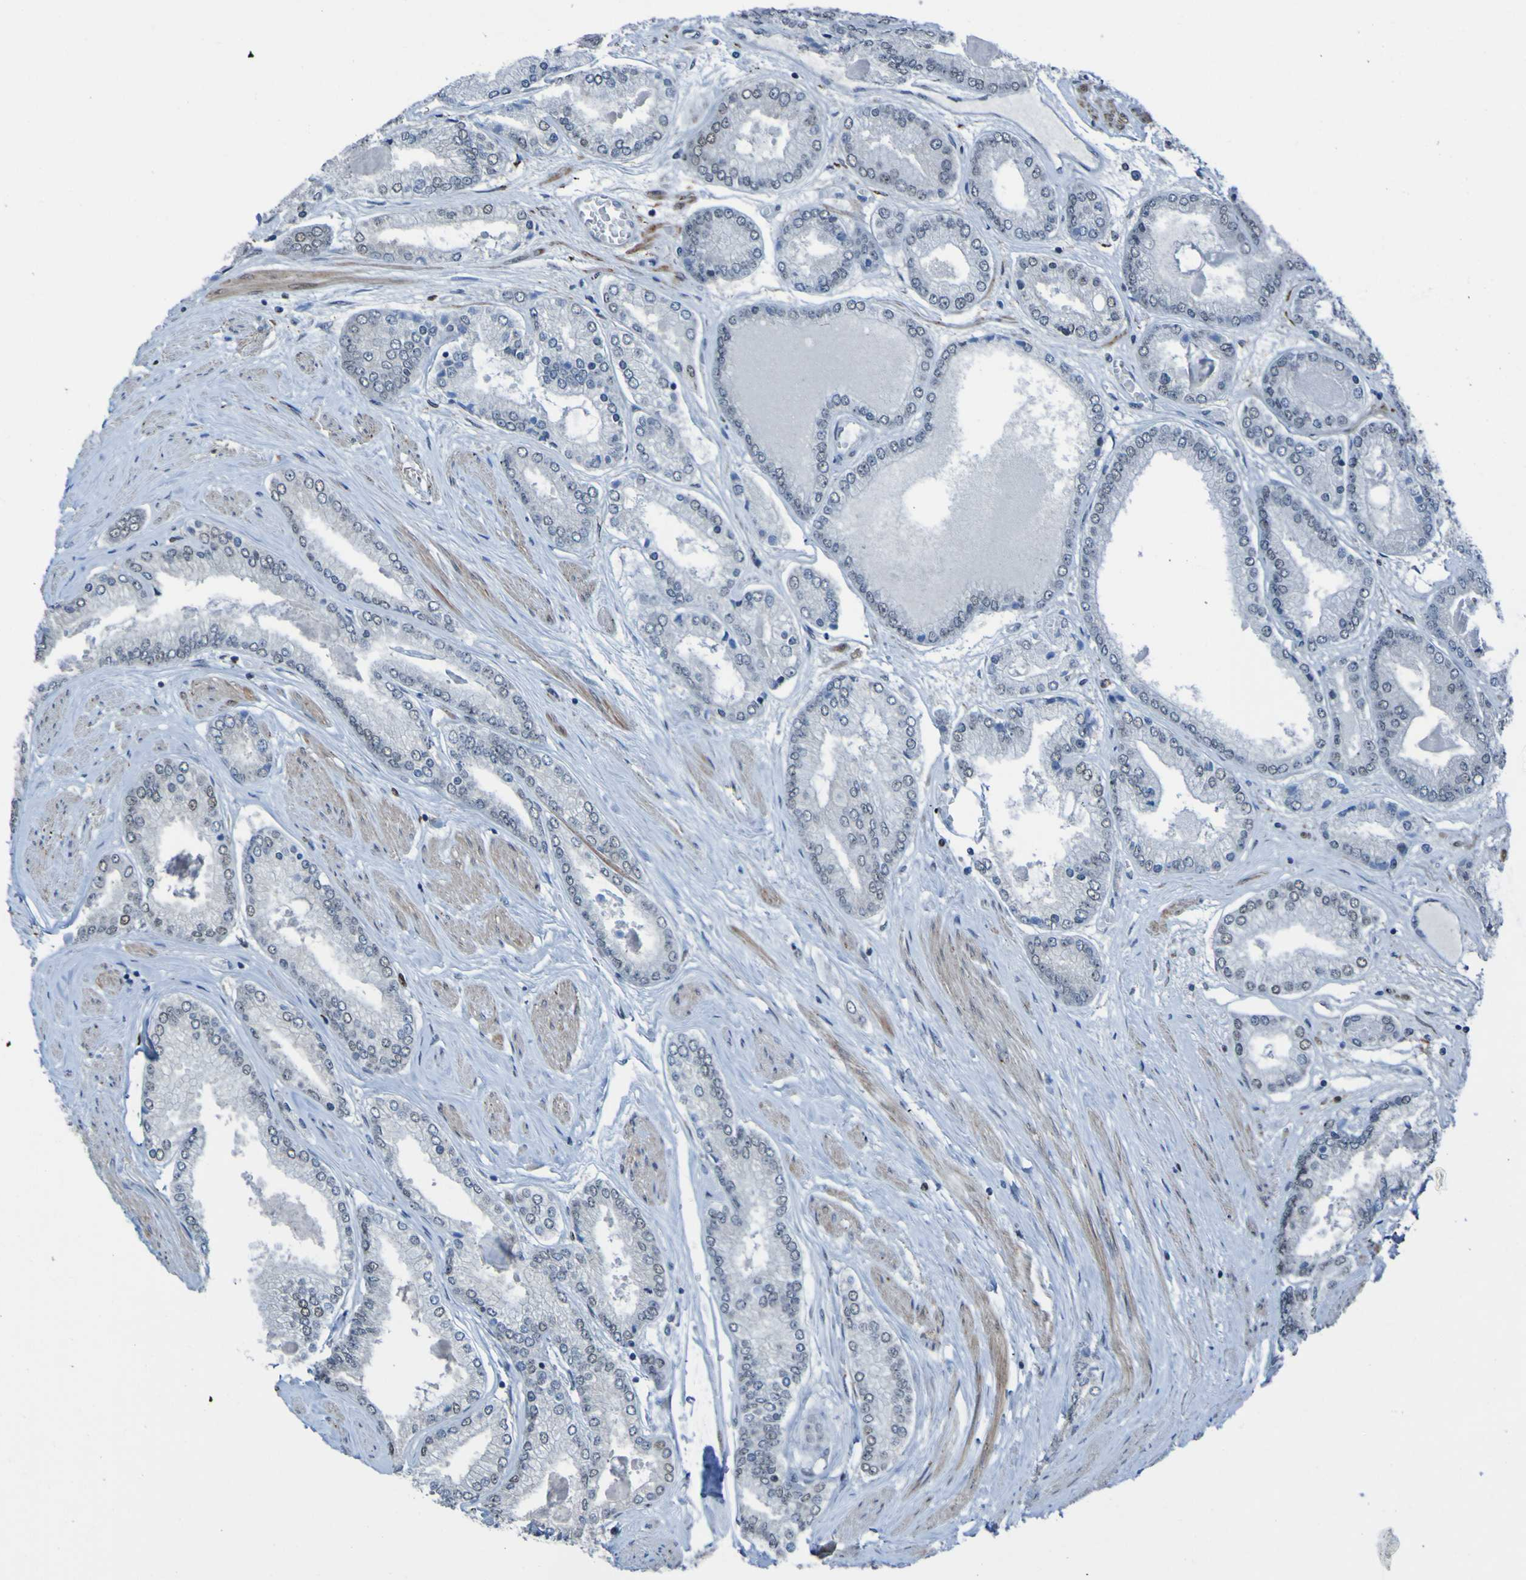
{"staining": {"intensity": "moderate", "quantity": "<25%", "location": "nuclear"}, "tissue": "prostate cancer", "cell_type": "Tumor cells", "image_type": "cancer", "snomed": [{"axis": "morphology", "description": "Adenocarcinoma, High grade"}, {"axis": "topography", "description": "Prostate"}], "caption": "Immunohistochemistry (IHC) photomicrograph of neoplastic tissue: prostate cancer (adenocarcinoma (high-grade)) stained using immunohistochemistry (IHC) reveals low levels of moderate protein expression localized specifically in the nuclear of tumor cells, appearing as a nuclear brown color.", "gene": "PHF2", "patient": {"sex": "male", "age": 59}}